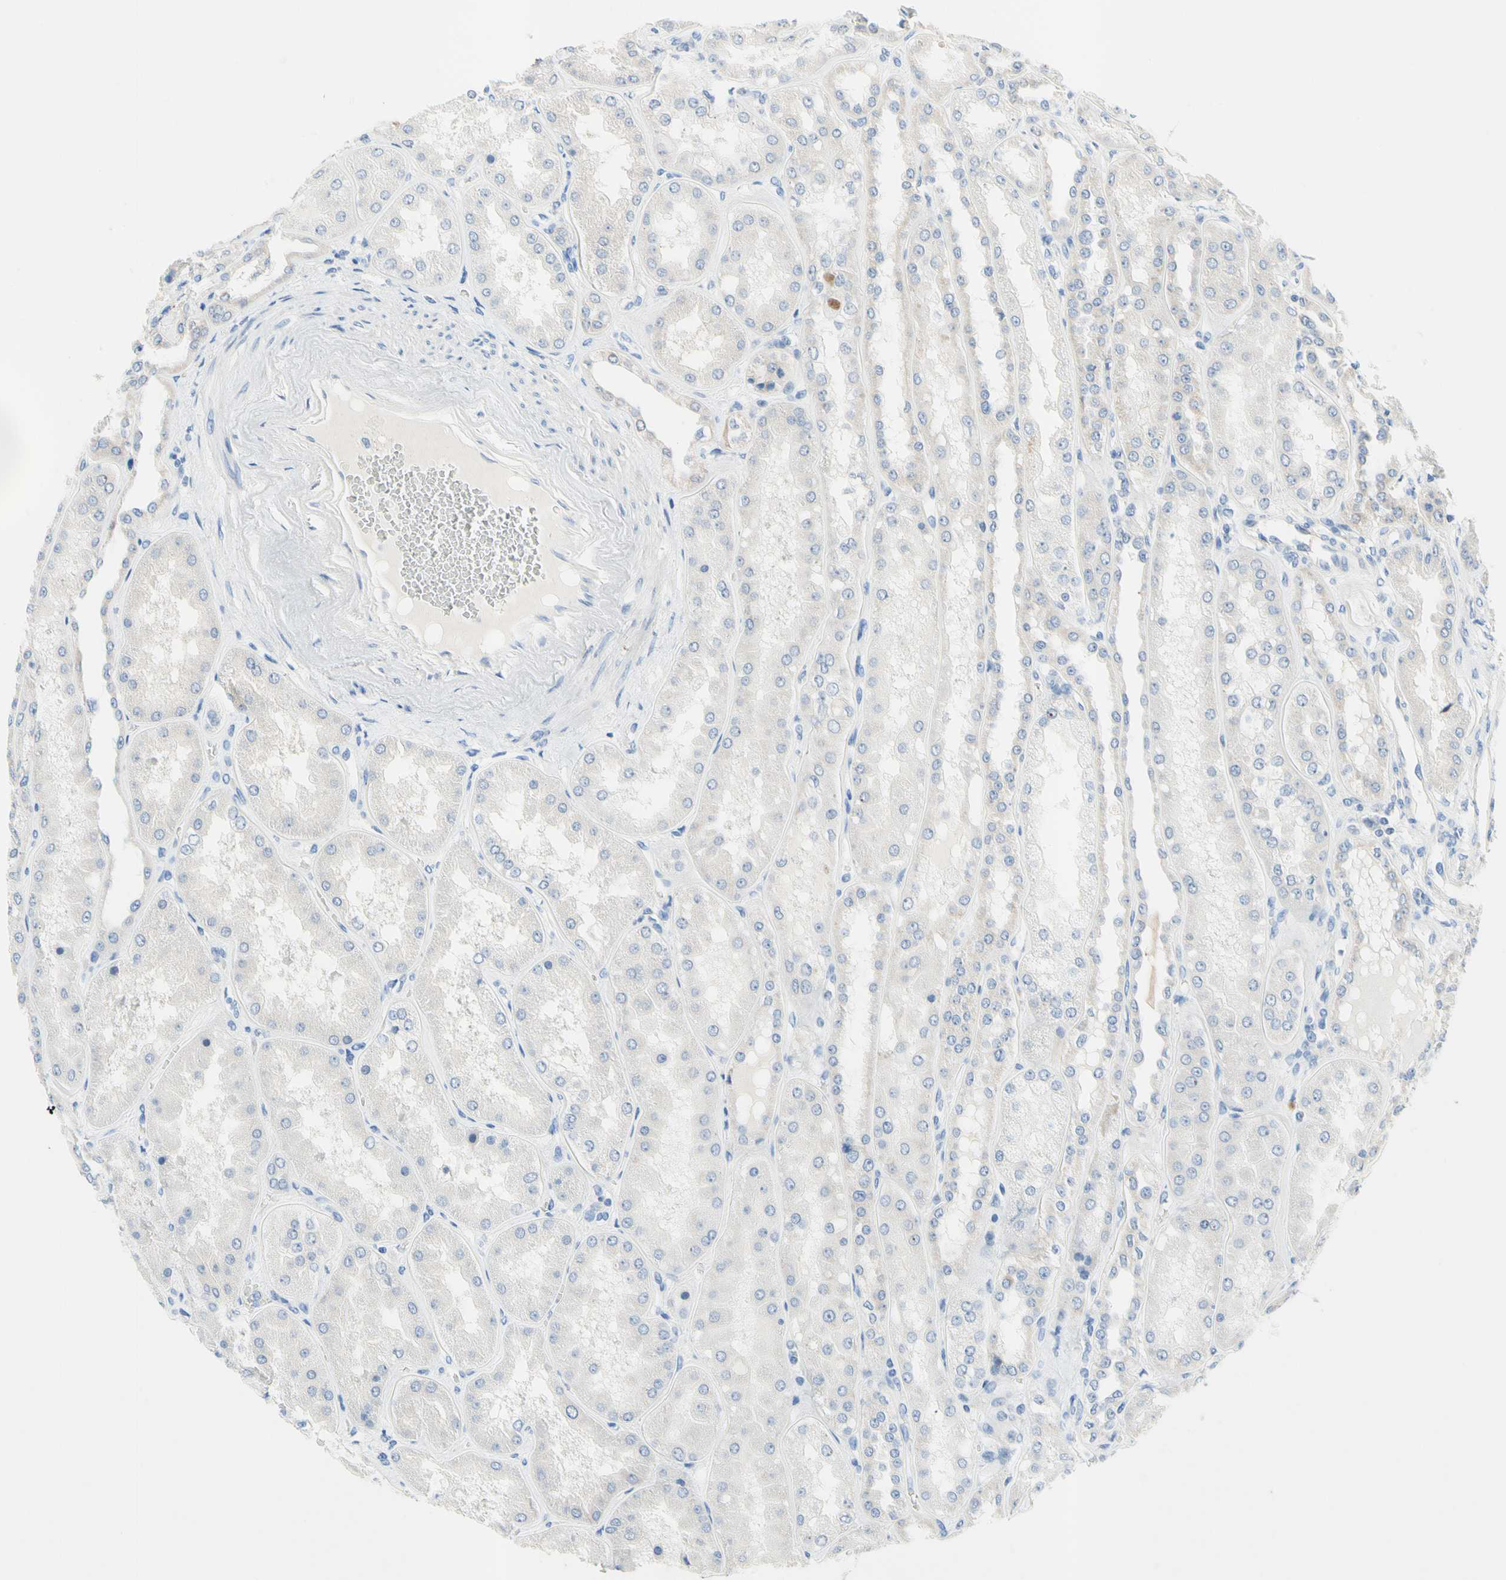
{"staining": {"intensity": "negative", "quantity": "none", "location": "none"}, "tissue": "kidney", "cell_type": "Cells in glomeruli", "image_type": "normal", "snomed": [{"axis": "morphology", "description": "Normal tissue, NOS"}, {"axis": "topography", "description": "Kidney"}], "caption": "Immunohistochemical staining of normal human kidney shows no significant expression in cells in glomeruli.", "gene": "MFF", "patient": {"sex": "female", "age": 56}}